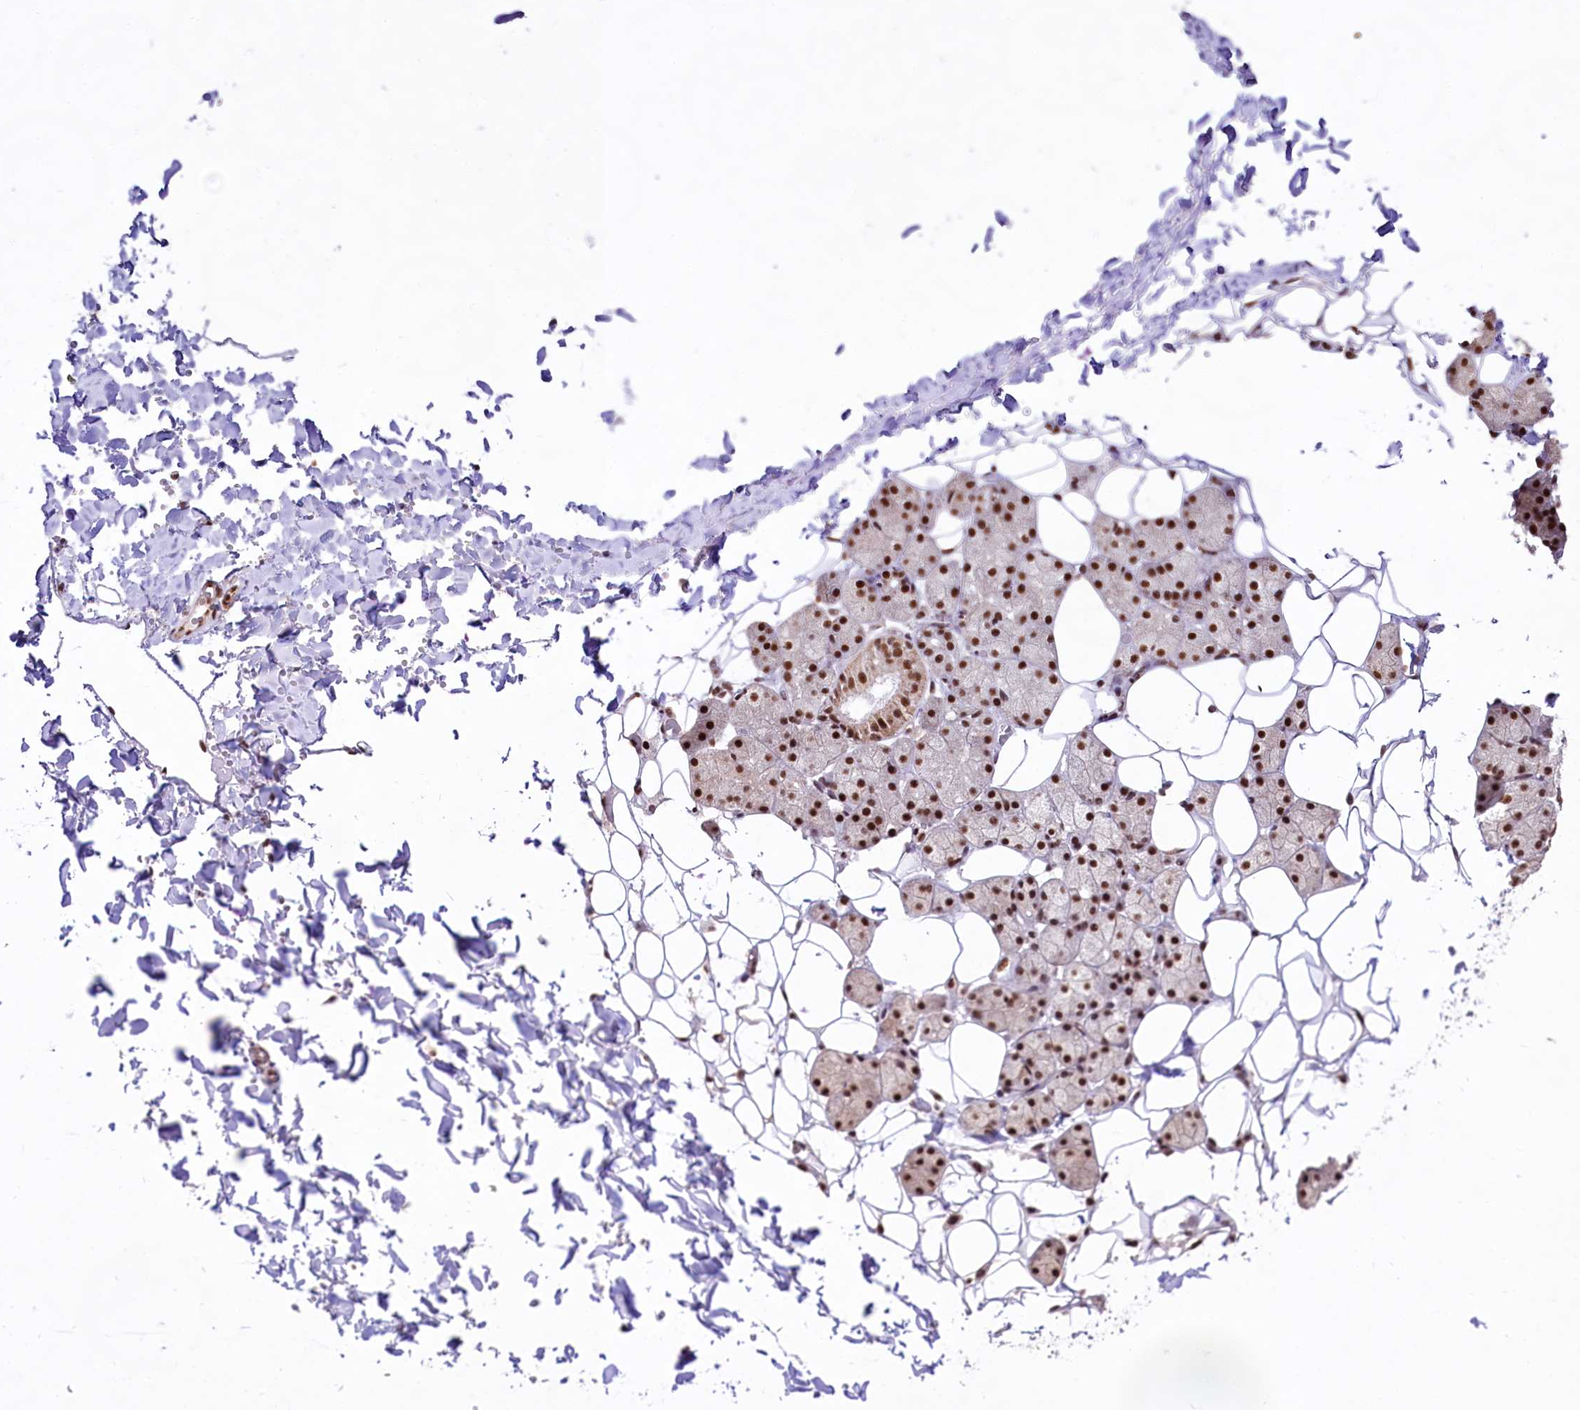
{"staining": {"intensity": "strong", "quantity": ">75%", "location": "nuclear"}, "tissue": "salivary gland", "cell_type": "Glandular cells", "image_type": "normal", "snomed": [{"axis": "morphology", "description": "Normal tissue, NOS"}, {"axis": "topography", "description": "Salivary gland"}], "caption": "Immunohistochemical staining of benign human salivary gland shows high levels of strong nuclear staining in approximately >75% of glandular cells.", "gene": "HIRA", "patient": {"sex": "female", "age": 33}}